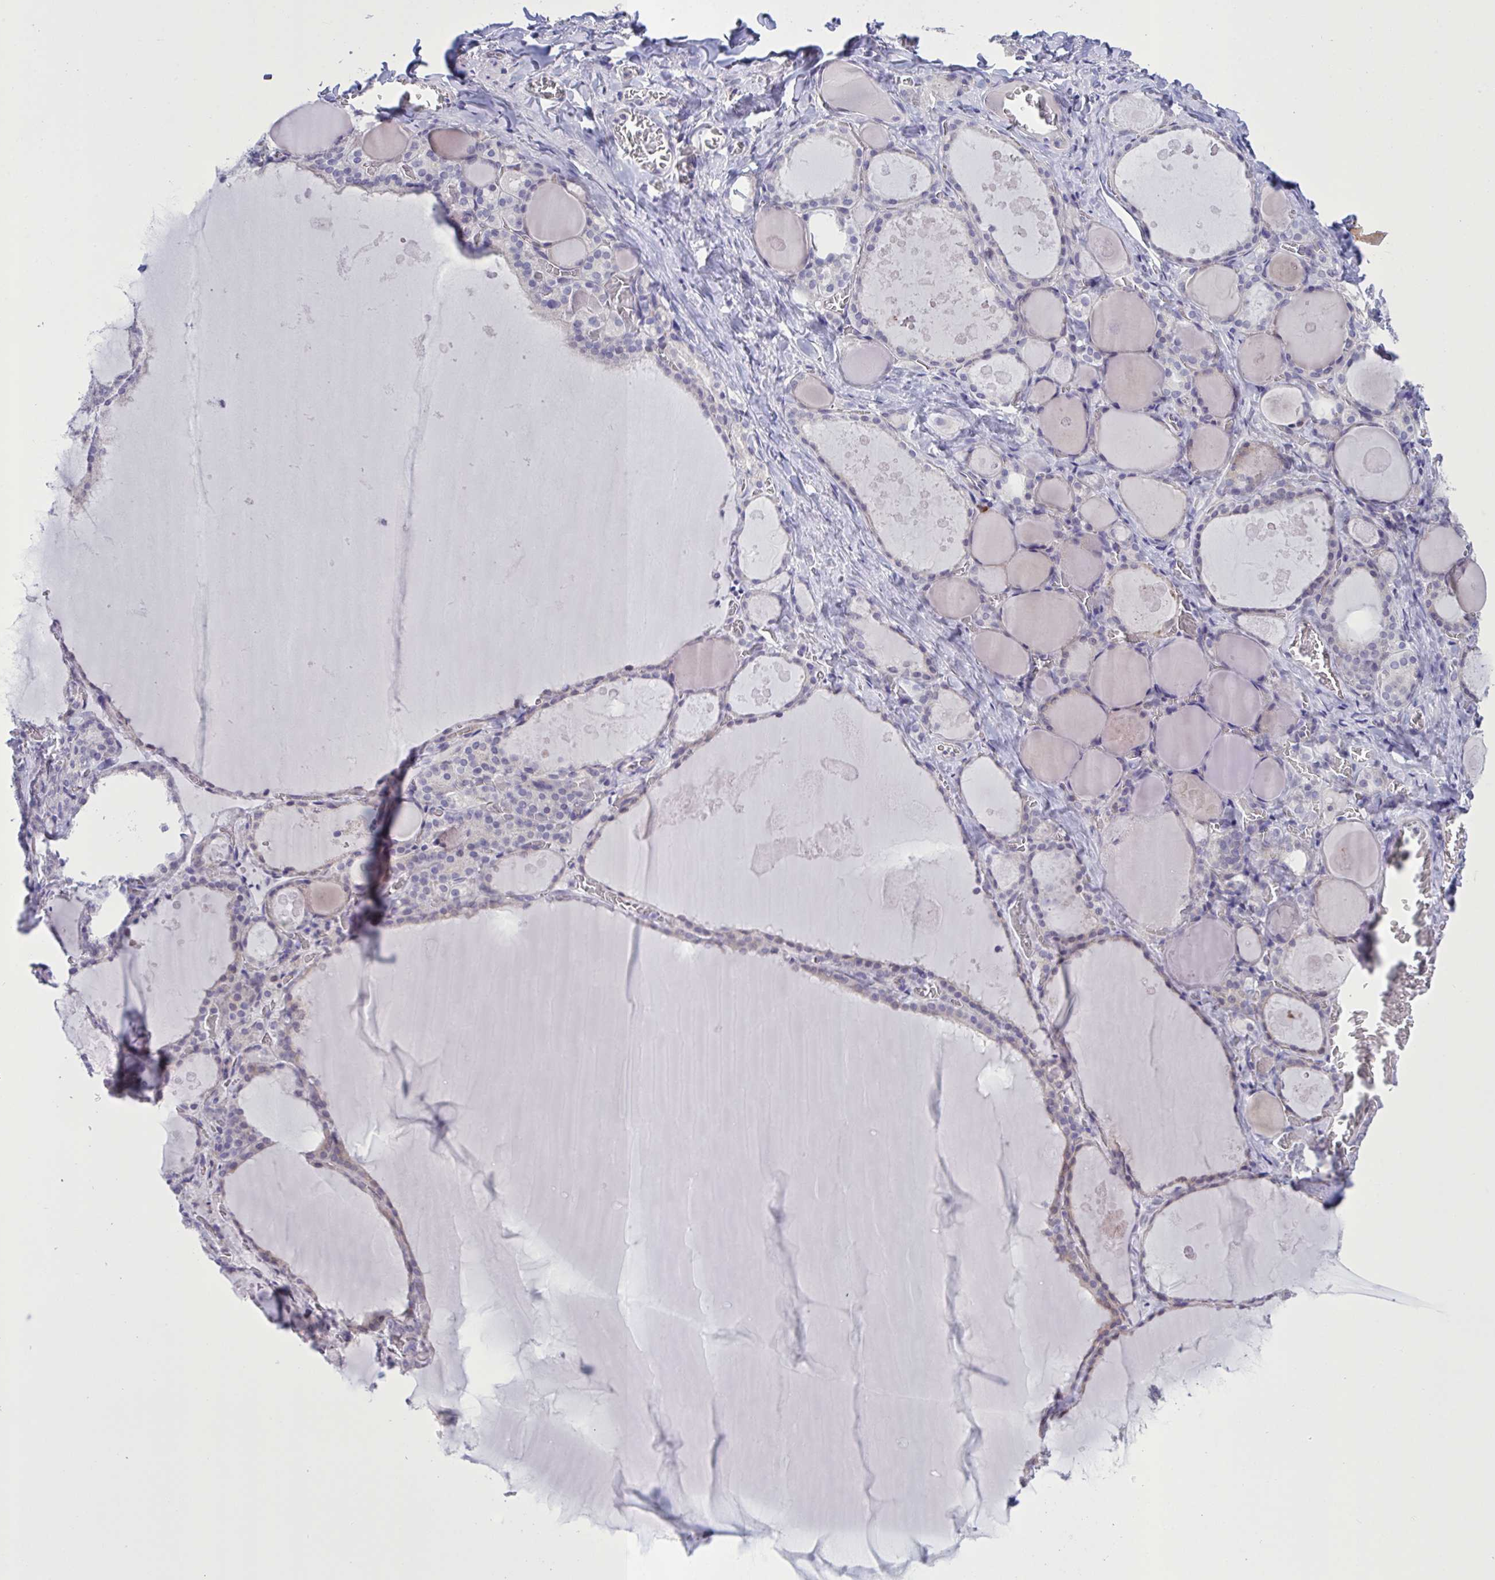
{"staining": {"intensity": "weak", "quantity": "<25%", "location": "cytoplasmic/membranous"}, "tissue": "thyroid gland", "cell_type": "Glandular cells", "image_type": "normal", "snomed": [{"axis": "morphology", "description": "Normal tissue, NOS"}, {"axis": "topography", "description": "Thyroid gland"}], "caption": "Protein analysis of benign thyroid gland displays no significant expression in glandular cells. (DAB (3,3'-diaminobenzidine) IHC, high magnification).", "gene": "MRGPRX2", "patient": {"sex": "male", "age": 56}}